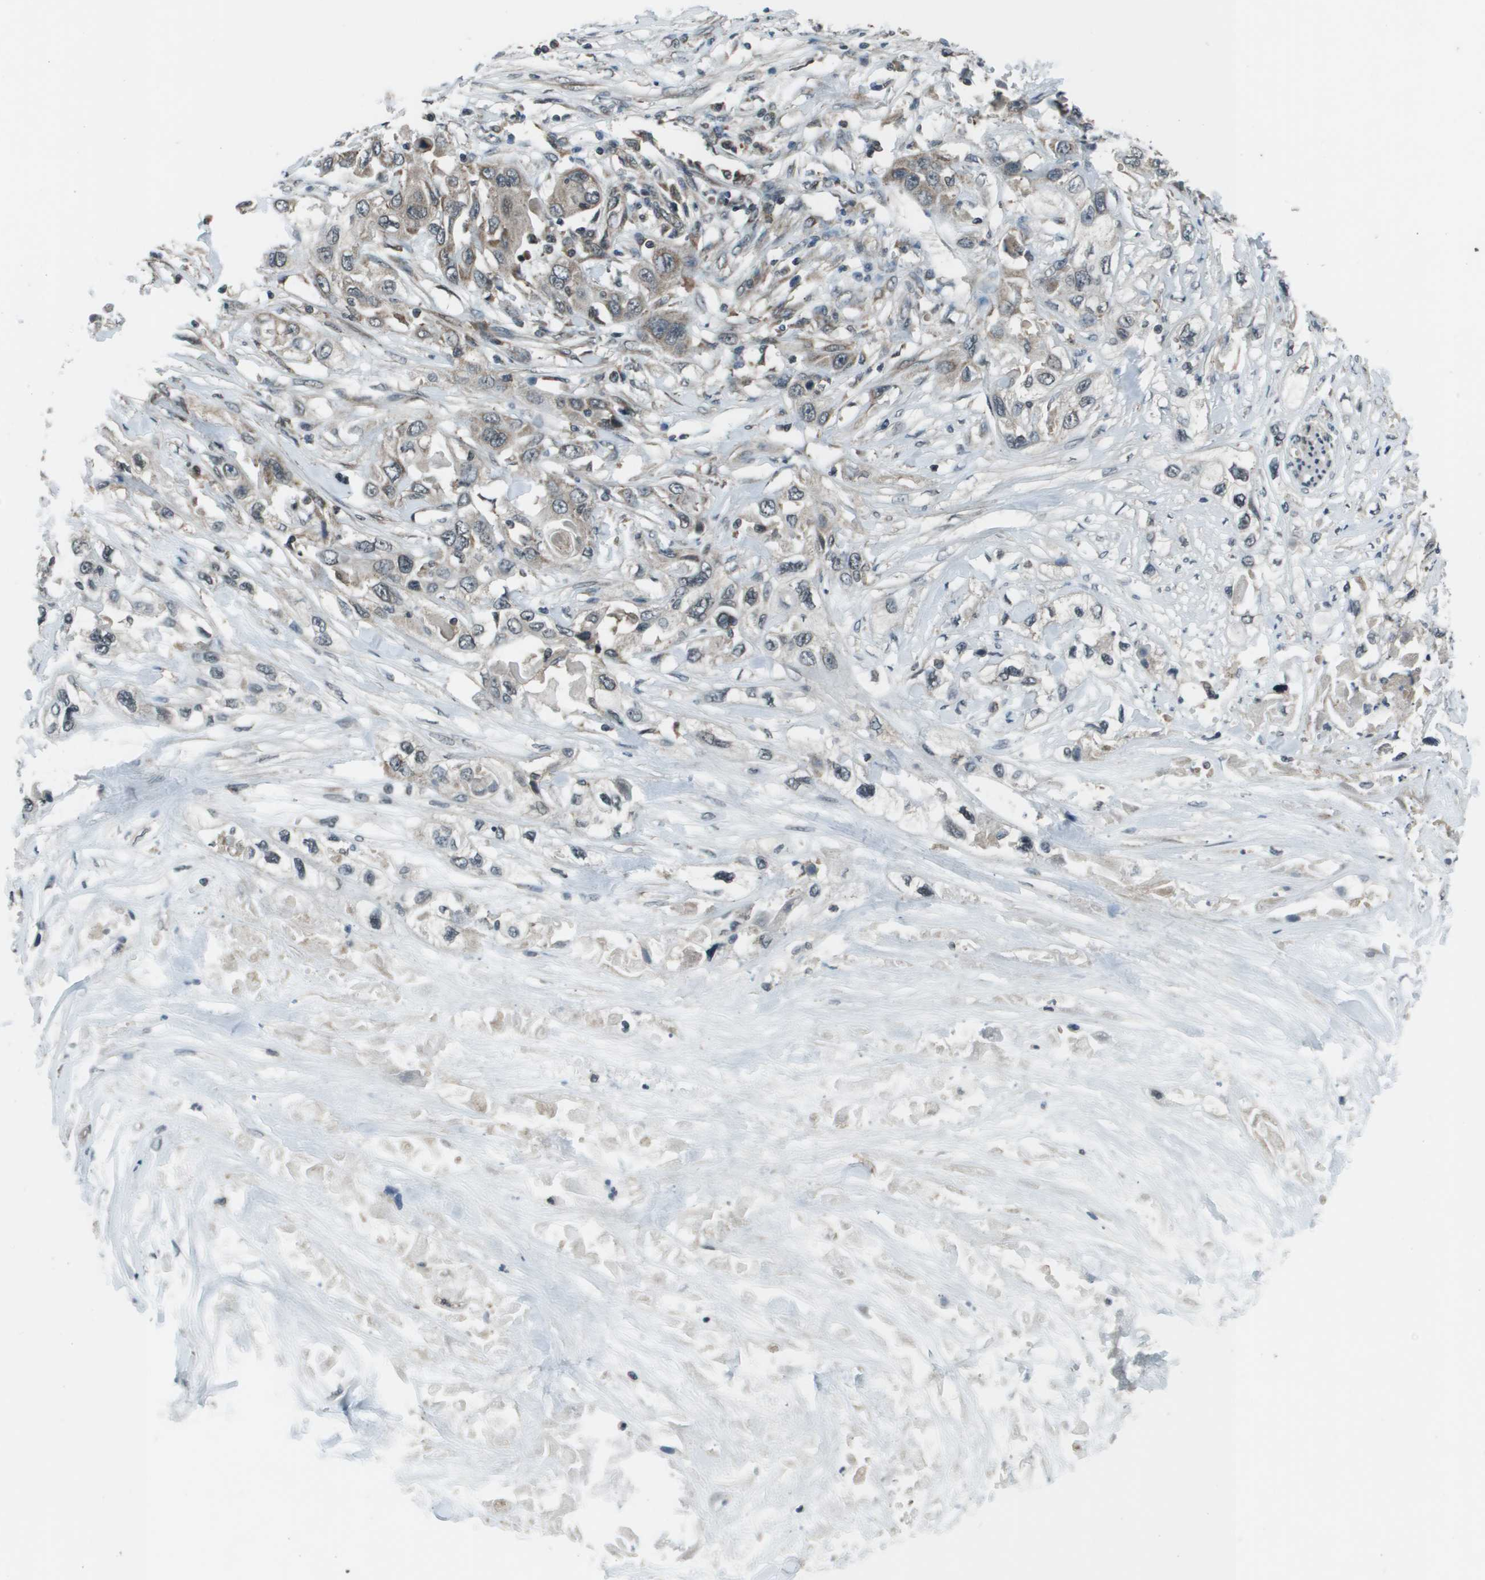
{"staining": {"intensity": "weak", "quantity": "25%-75%", "location": "cytoplasmic/membranous"}, "tissue": "pancreatic cancer", "cell_type": "Tumor cells", "image_type": "cancer", "snomed": [{"axis": "morphology", "description": "Adenocarcinoma, NOS"}, {"axis": "topography", "description": "Pancreas"}], "caption": "A low amount of weak cytoplasmic/membranous staining is seen in approximately 25%-75% of tumor cells in adenocarcinoma (pancreatic) tissue. The protein is shown in brown color, while the nuclei are stained blue.", "gene": "PPFIA1", "patient": {"sex": "female", "age": 70}}